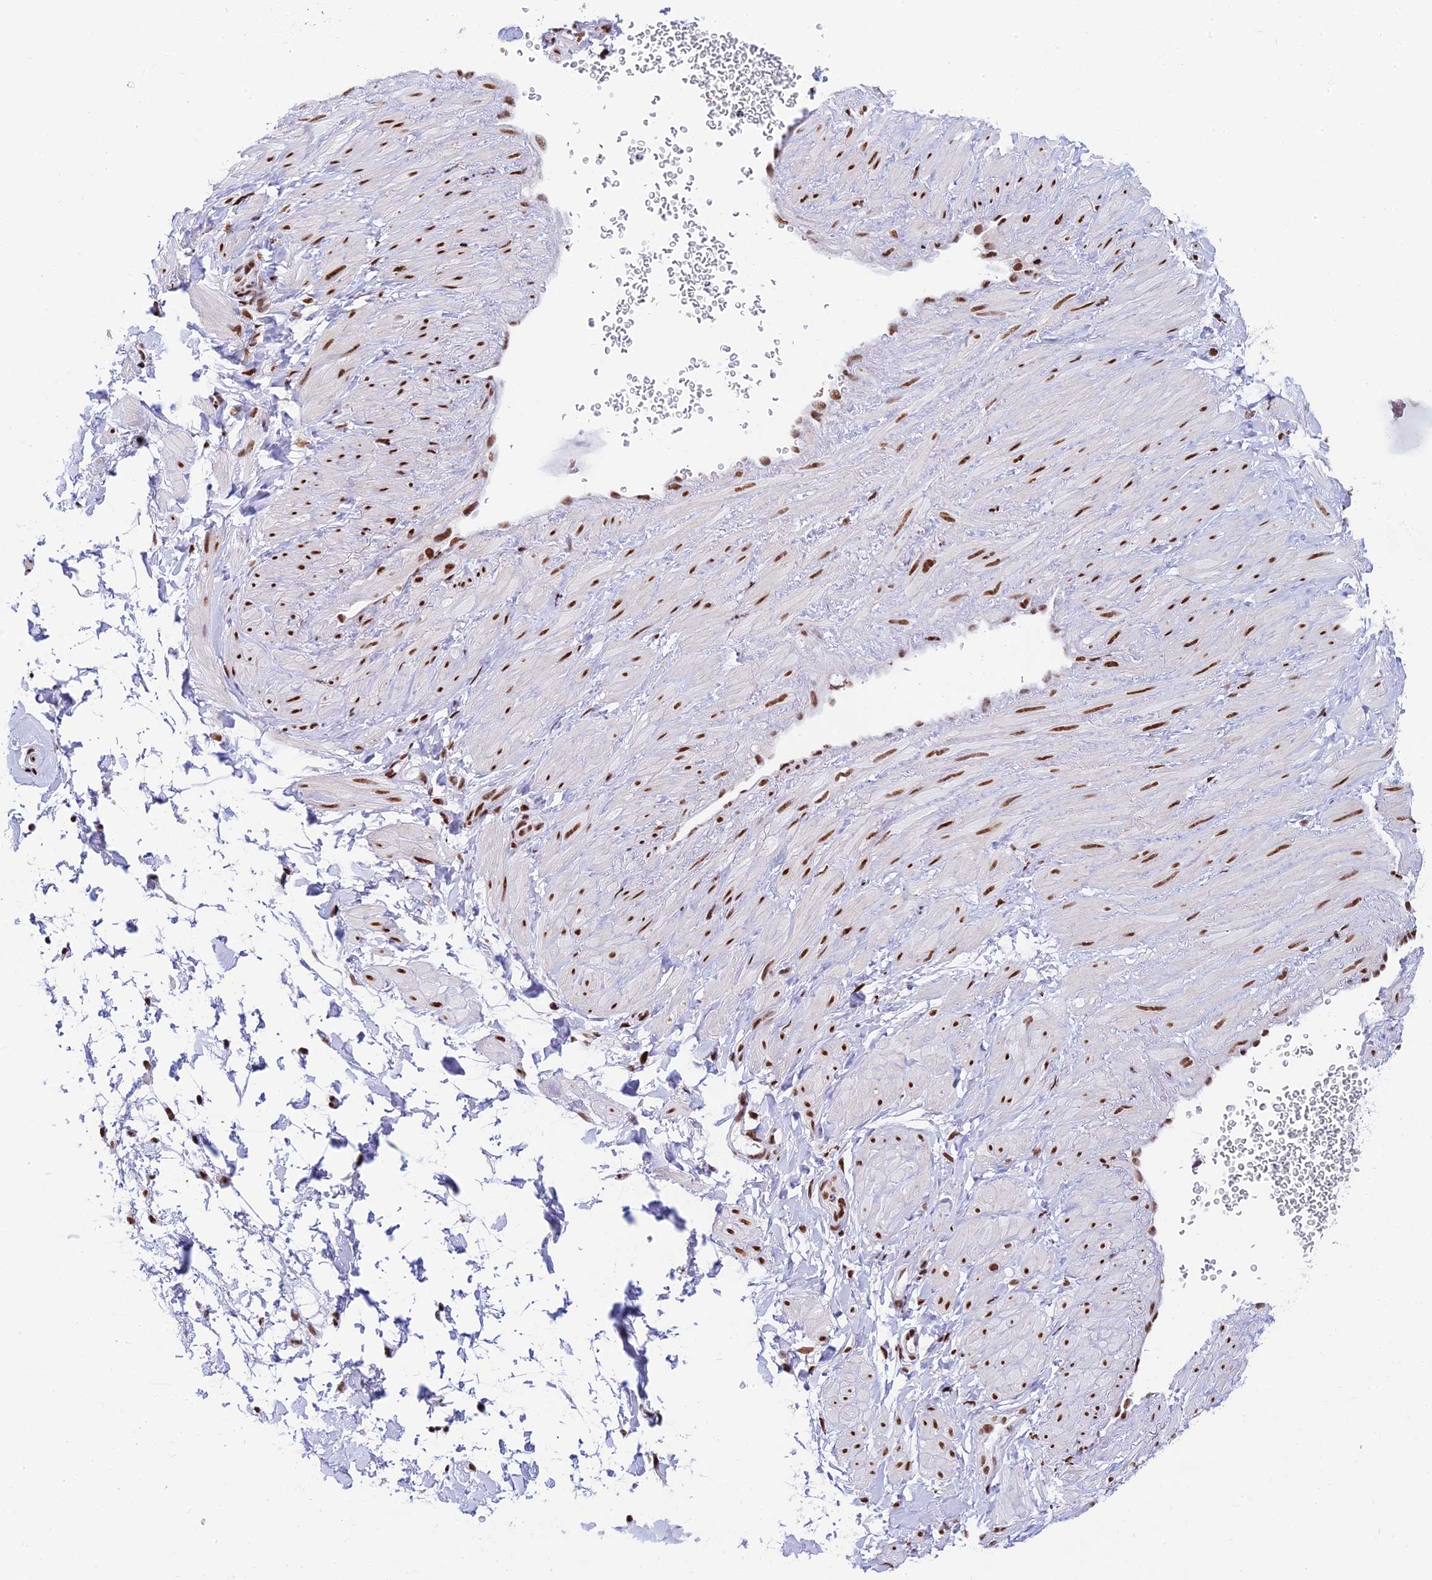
{"staining": {"intensity": "moderate", "quantity": ">75%", "location": "nuclear"}, "tissue": "soft tissue", "cell_type": "Fibroblasts", "image_type": "normal", "snomed": [{"axis": "morphology", "description": "Normal tissue, NOS"}, {"axis": "topography", "description": "Soft tissue"}, {"axis": "topography", "description": "Adipose tissue"}, {"axis": "topography", "description": "Vascular tissue"}, {"axis": "topography", "description": "Peripheral nerve tissue"}], "caption": "Benign soft tissue exhibits moderate nuclear expression in approximately >75% of fibroblasts, visualized by immunohistochemistry.", "gene": "USP22", "patient": {"sex": "male", "age": 74}}